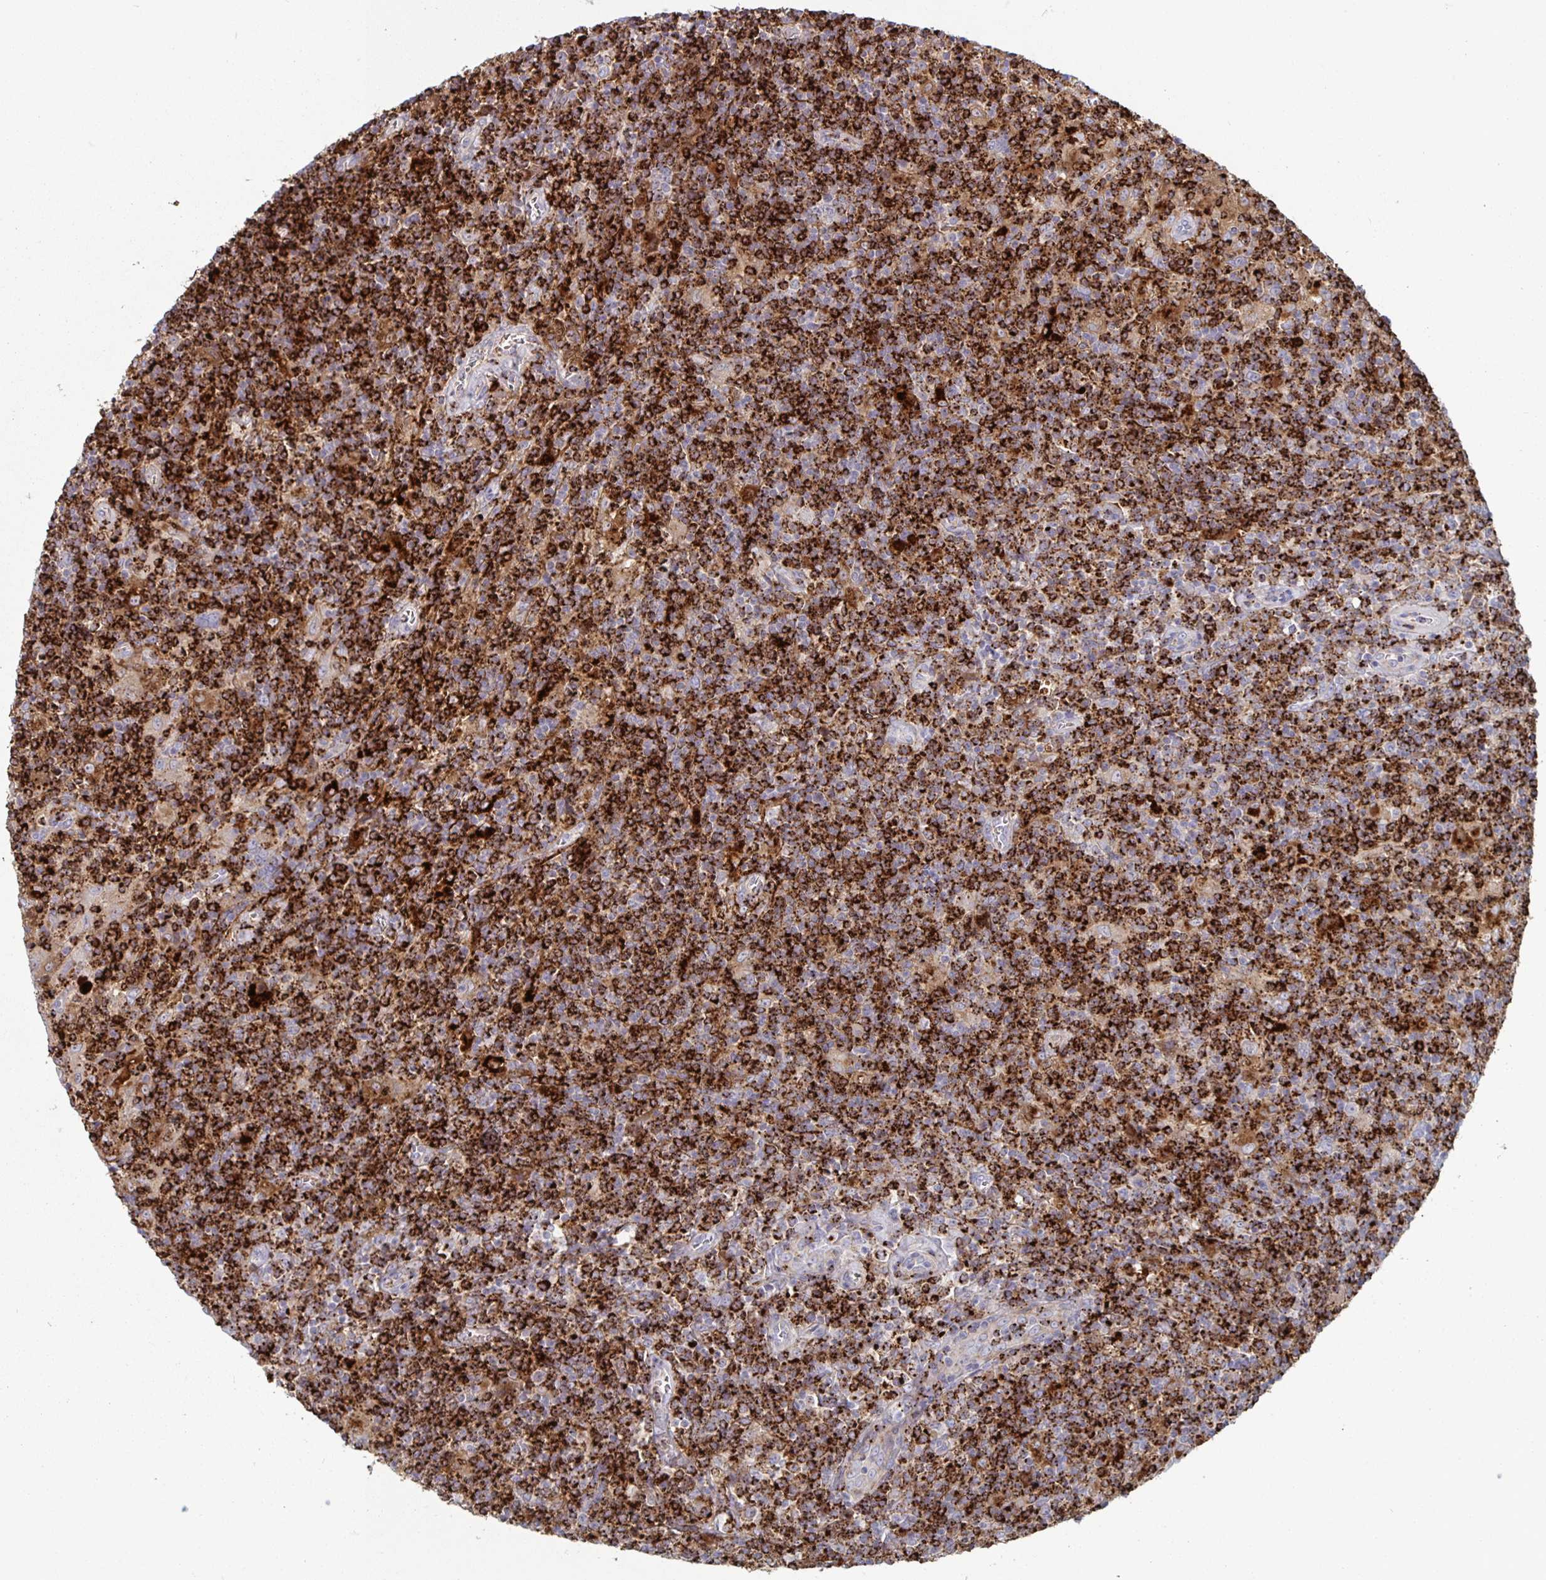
{"staining": {"intensity": "negative", "quantity": "none", "location": "none"}, "tissue": "lymphoma", "cell_type": "Tumor cells", "image_type": "cancer", "snomed": [{"axis": "morphology", "description": "Hodgkin's disease, NOS"}, {"axis": "topography", "description": "Lymph node"}], "caption": "IHC micrograph of neoplastic tissue: Hodgkin's disease stained with DAB (3,3'-diaminobenzidine) shows no significant protein expression in tumor cells. (DAB IHC visualized using brightfield microscopy, high magnification).", "gene": "GZMK", "patient": {"sex": "male", "age": 40}}